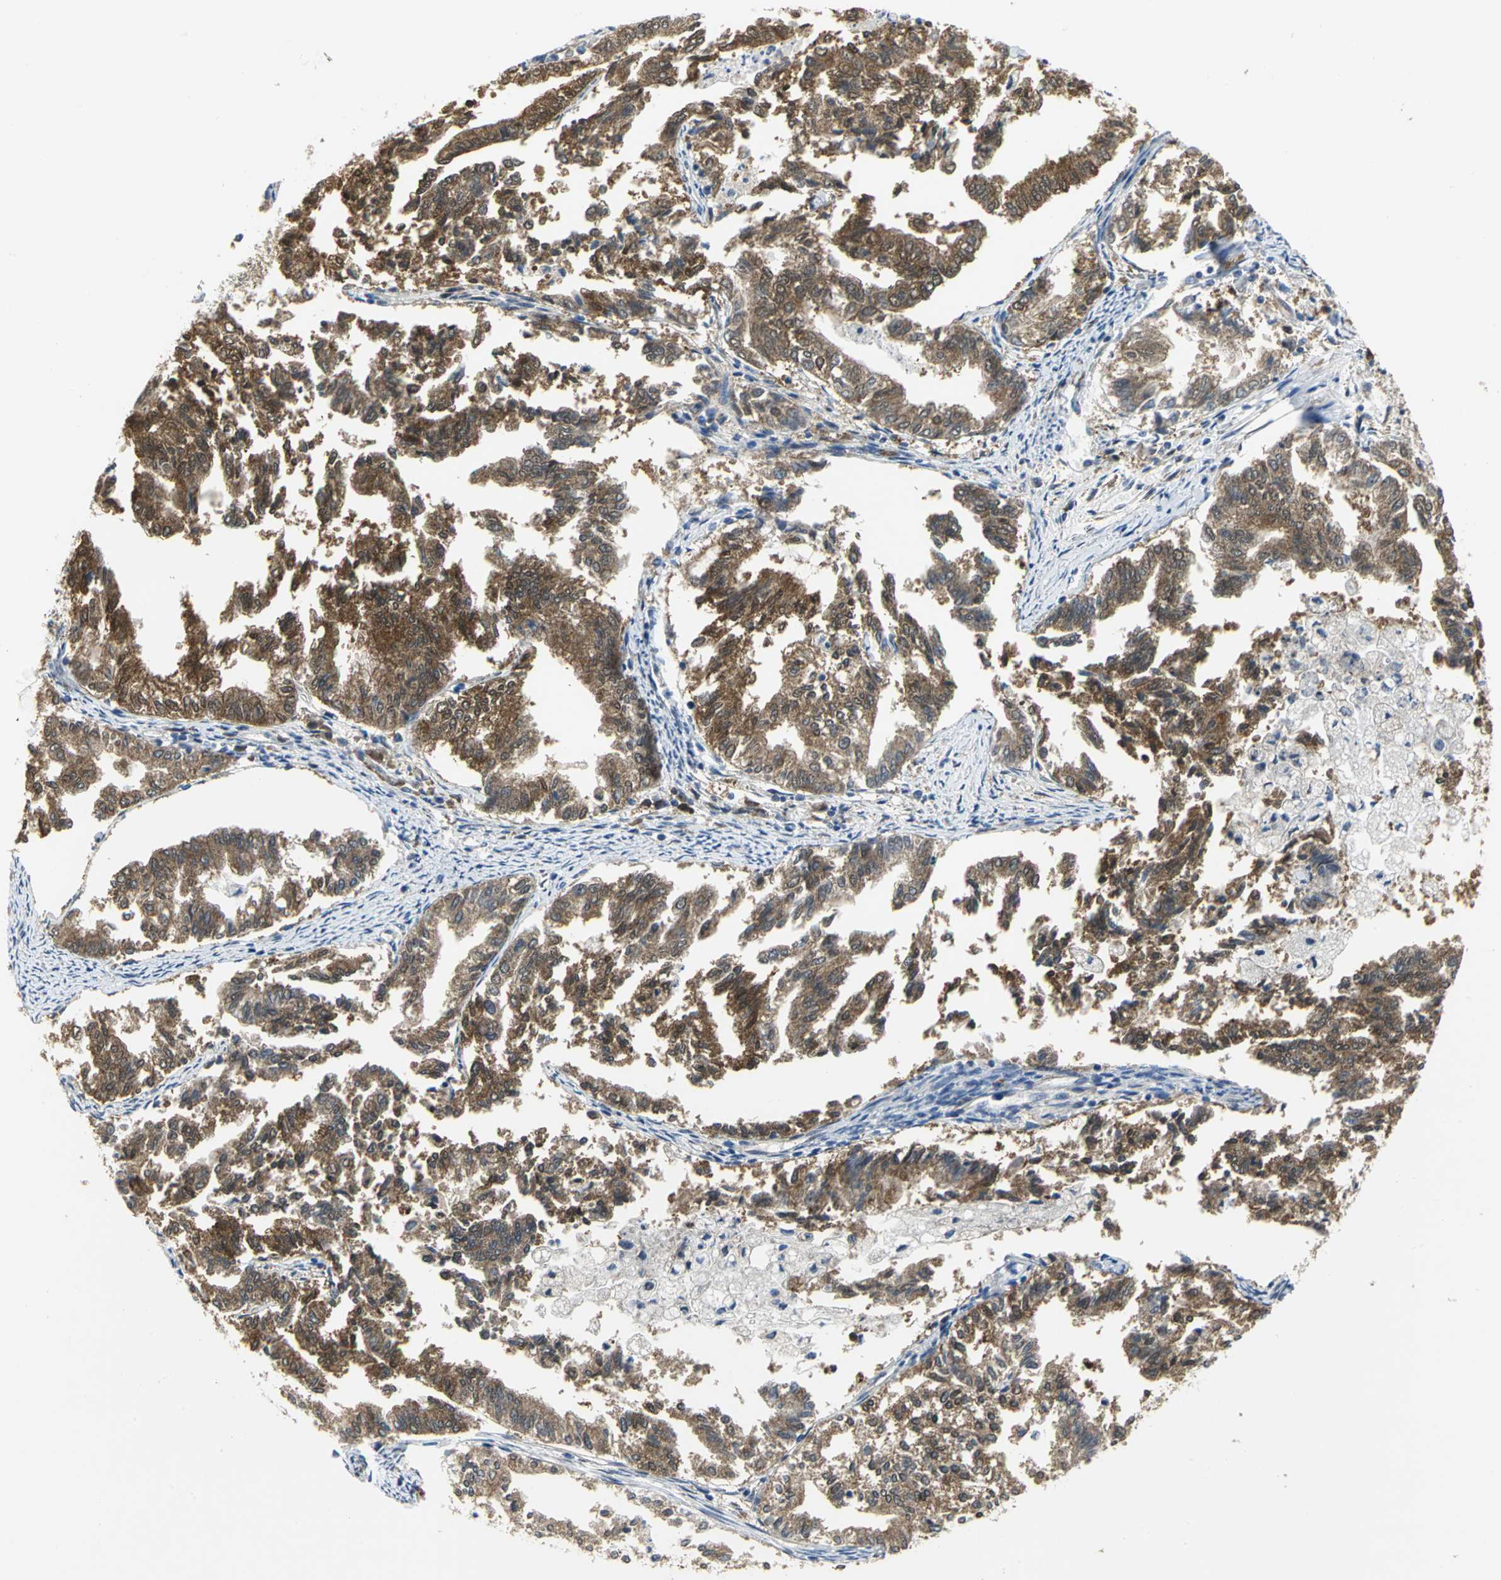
{"staining": {"intensity": "moderate", "quantity": ">75%", "location": "cytoplasmic/membranous"}, "tissue": "endometrial cancer", "cell_type": "Tumor cells", "image_type": "cancer", "snomed": [{"axis": "morphology", "description": "Adenocarcinoma, NOS"}, {"axis": "topography", "description": "Endometrium"}], "caption": "IHC micrograph of neoplastic tissue: human endometrial cancer (adenocarcinoma) stained using IHC reveals medium levels of moderate protein expression localized specifically in the cytoplasmic/membranous of tumor cells, appearing as a cytoplasmic/membranous brown color.", "gene": "PGM3", "patient": {"sex": "female", "age": 79}}